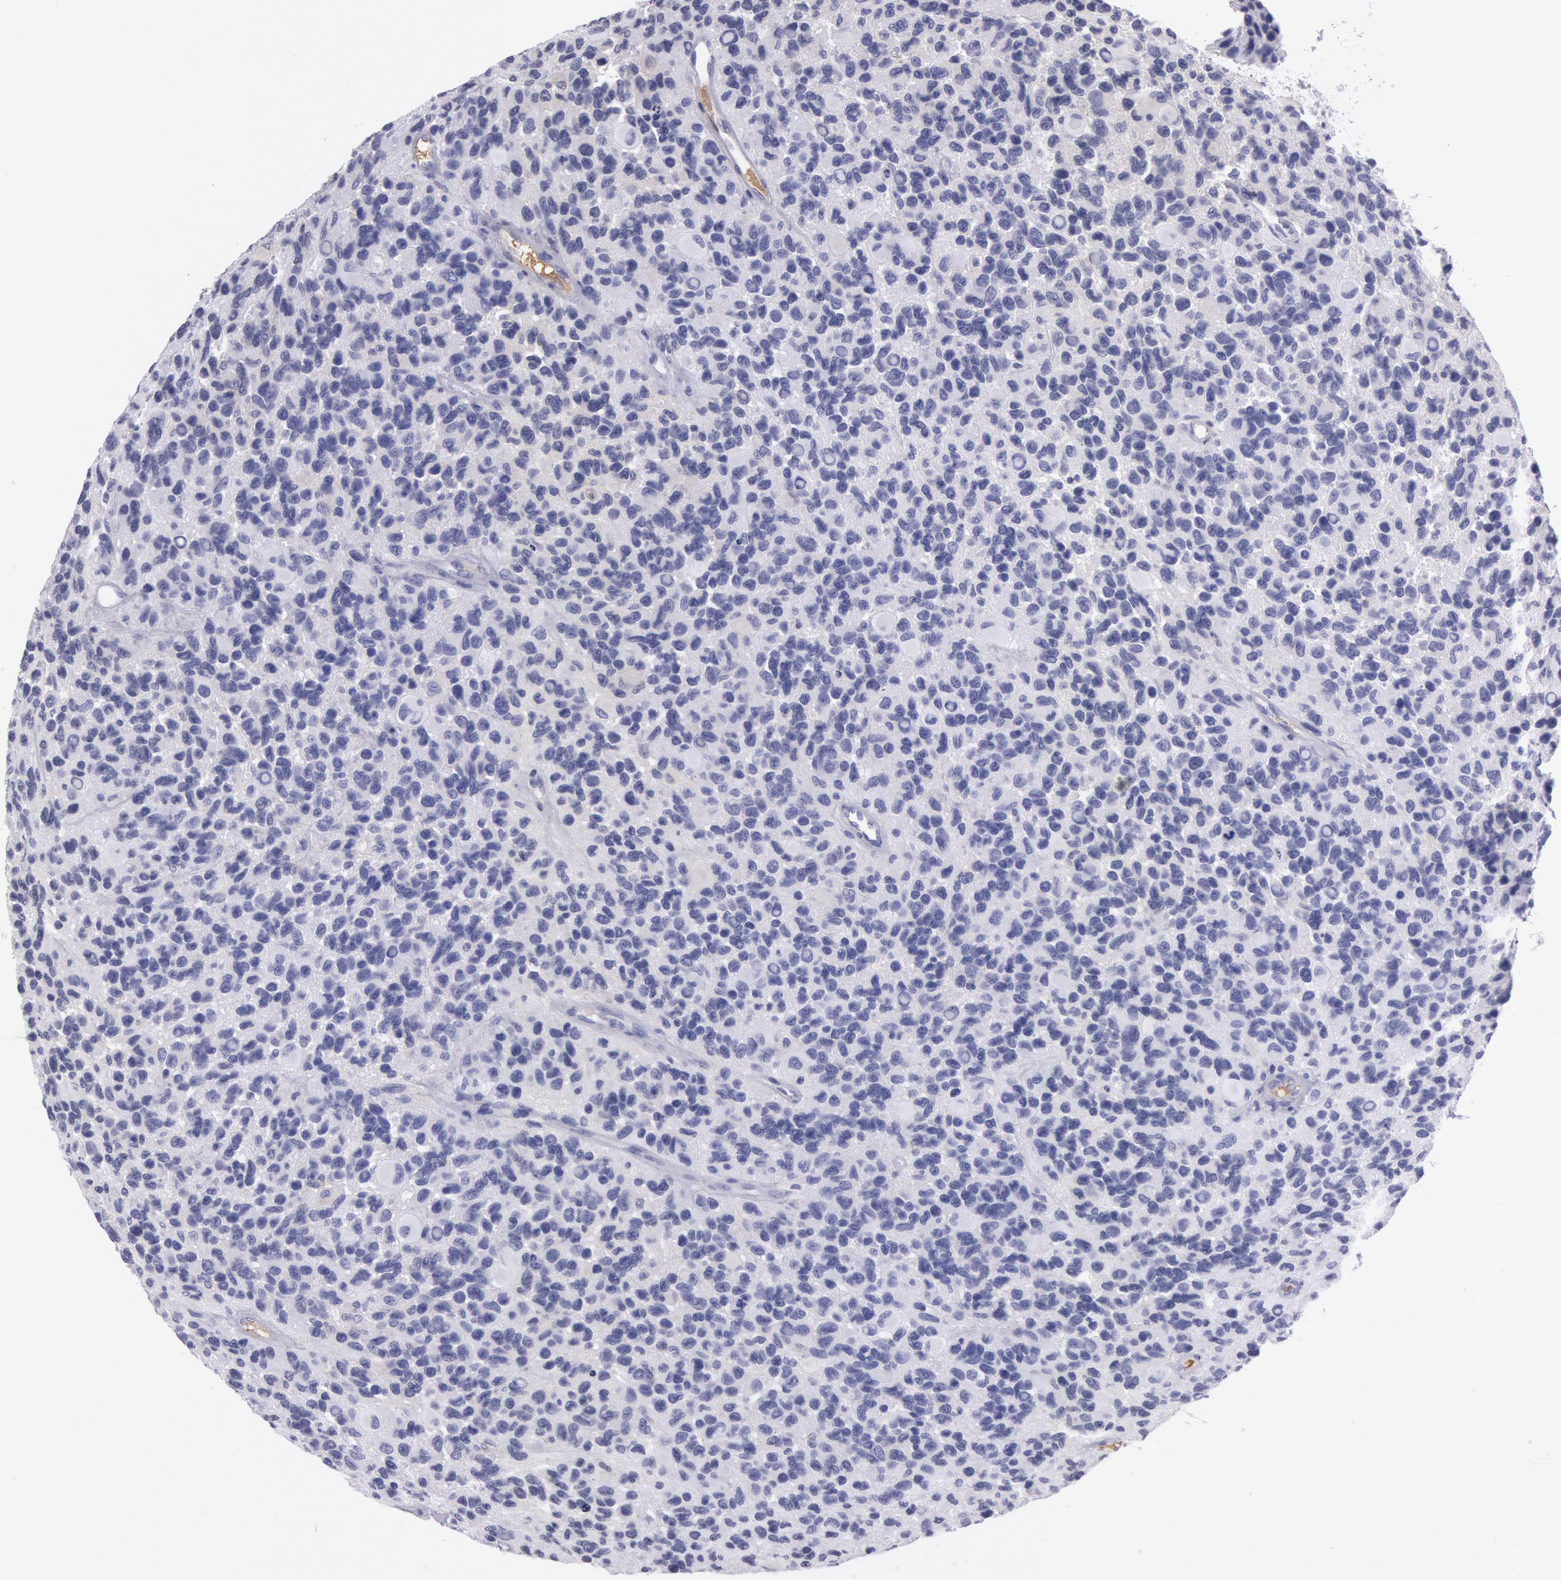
{"staining": {"intensity": "negative", "quantity": "none", "location": "none"}, "tissue": "glioma", "cell_type": "Tumor cells", "image_type": "cancer", "snomed": [{"axis": "morphology", "description": "Glioma, malignant, High grade"}, {"axis": "topography", "description": "Brain"}], "caption": "Photomicrograph shows no protein staining in tumor cells of glioma tissue.", "gene": "IGHG1", "patient": {"sex": "male", "age": 77}}